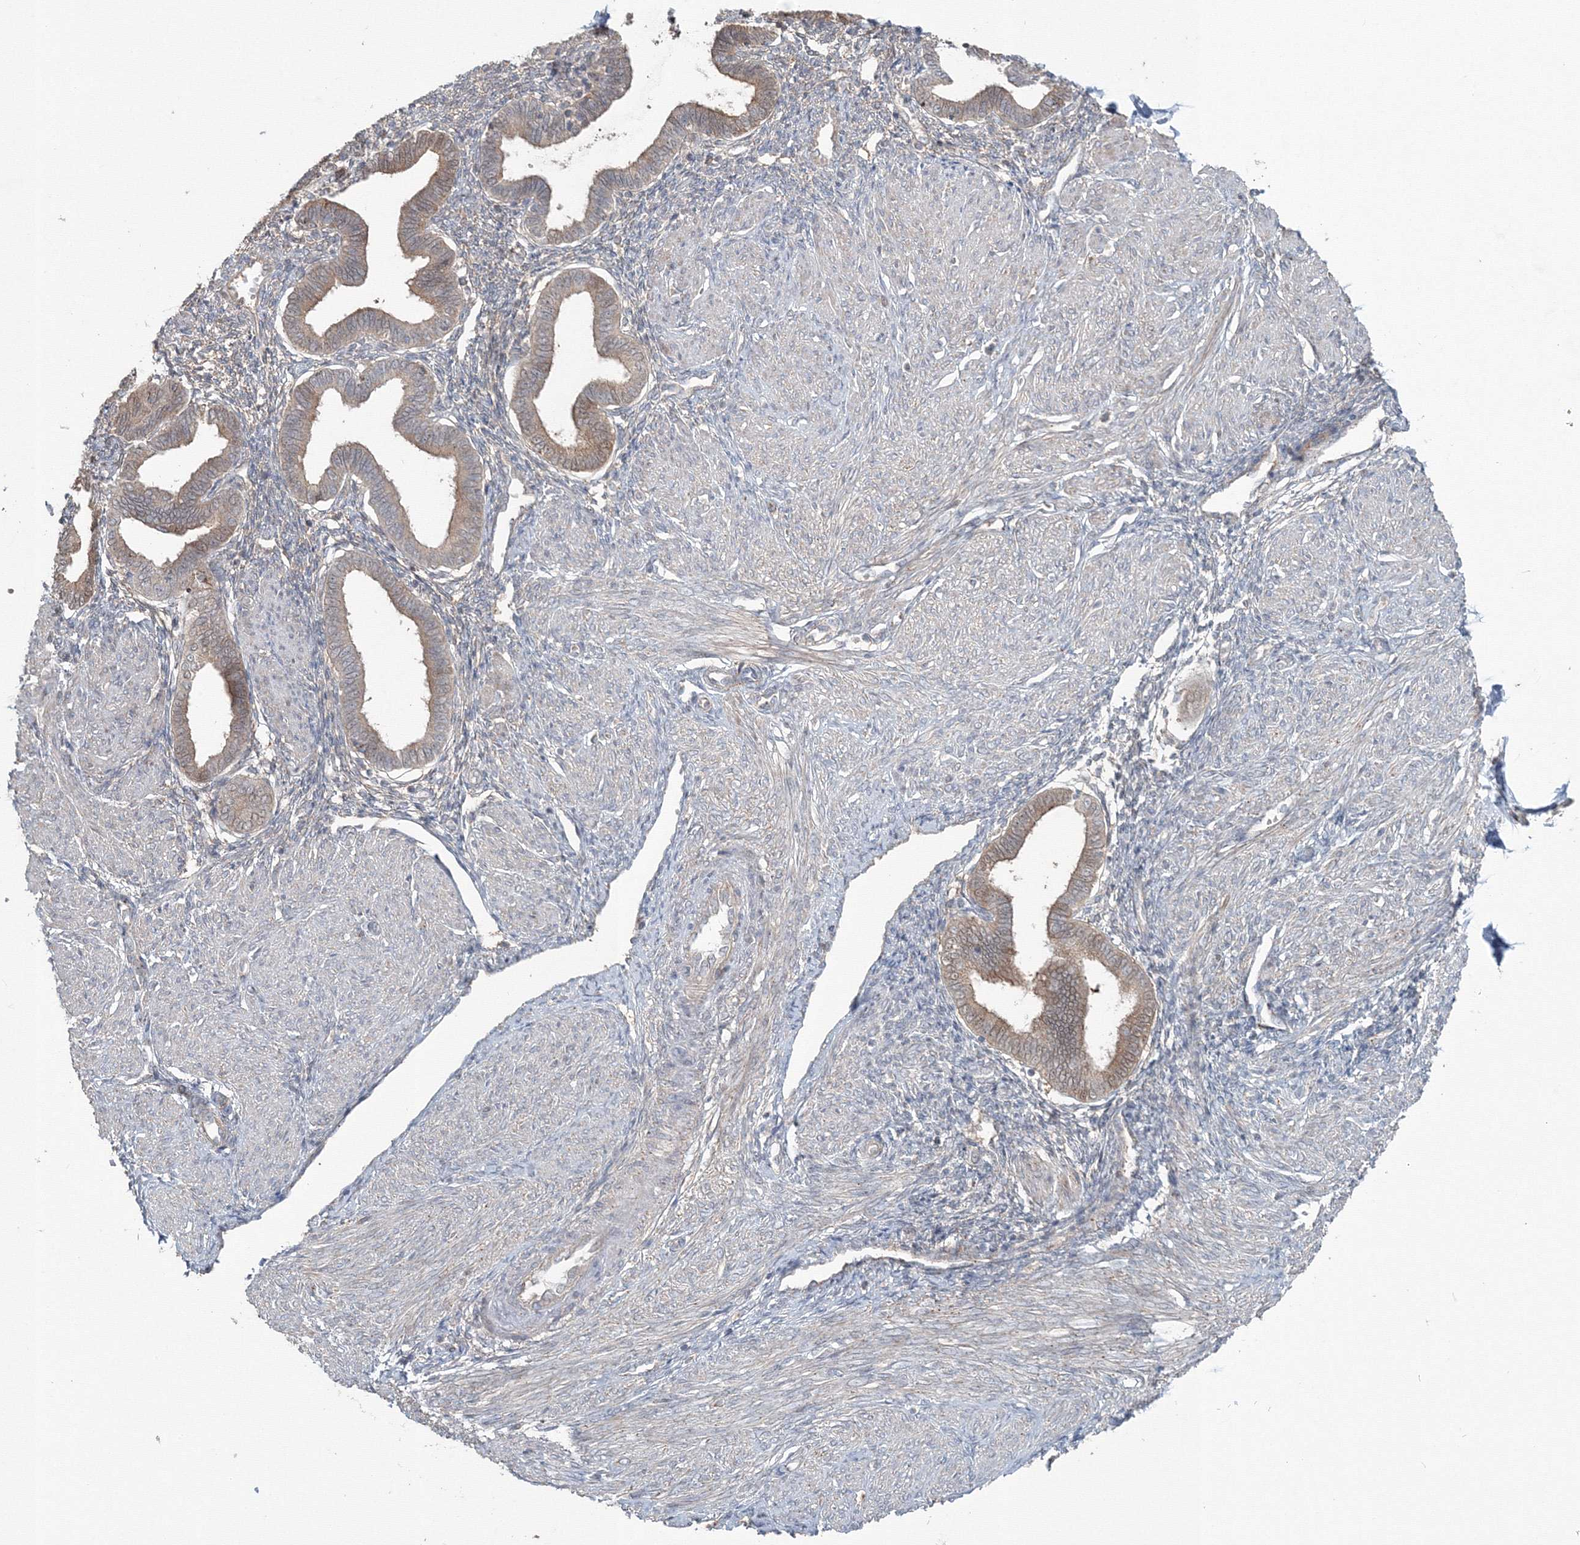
{"staining": {"intensity": "weak", "quantity": "25%-75%", "location": "cytoplasmic/membranous"}, "tissue": "endometrium", "cell_type": "Cells in endometrial stroma", "image_type": "normal", "snomed": [{"axis": "morphology", "description": "Normal tissue, NOS"}, {"axis": "topography", "description": "Endometrium"}], "caption": "Immunohistochemical staining of benign human endometrium reveals 25%-75% levels of weak cytoplasmic/membranous protein expression in approximately 25%-75% of cells in endometrial stroma.", "gene": "MKRN2", "patient": {"sex": "female", "age": 53}}